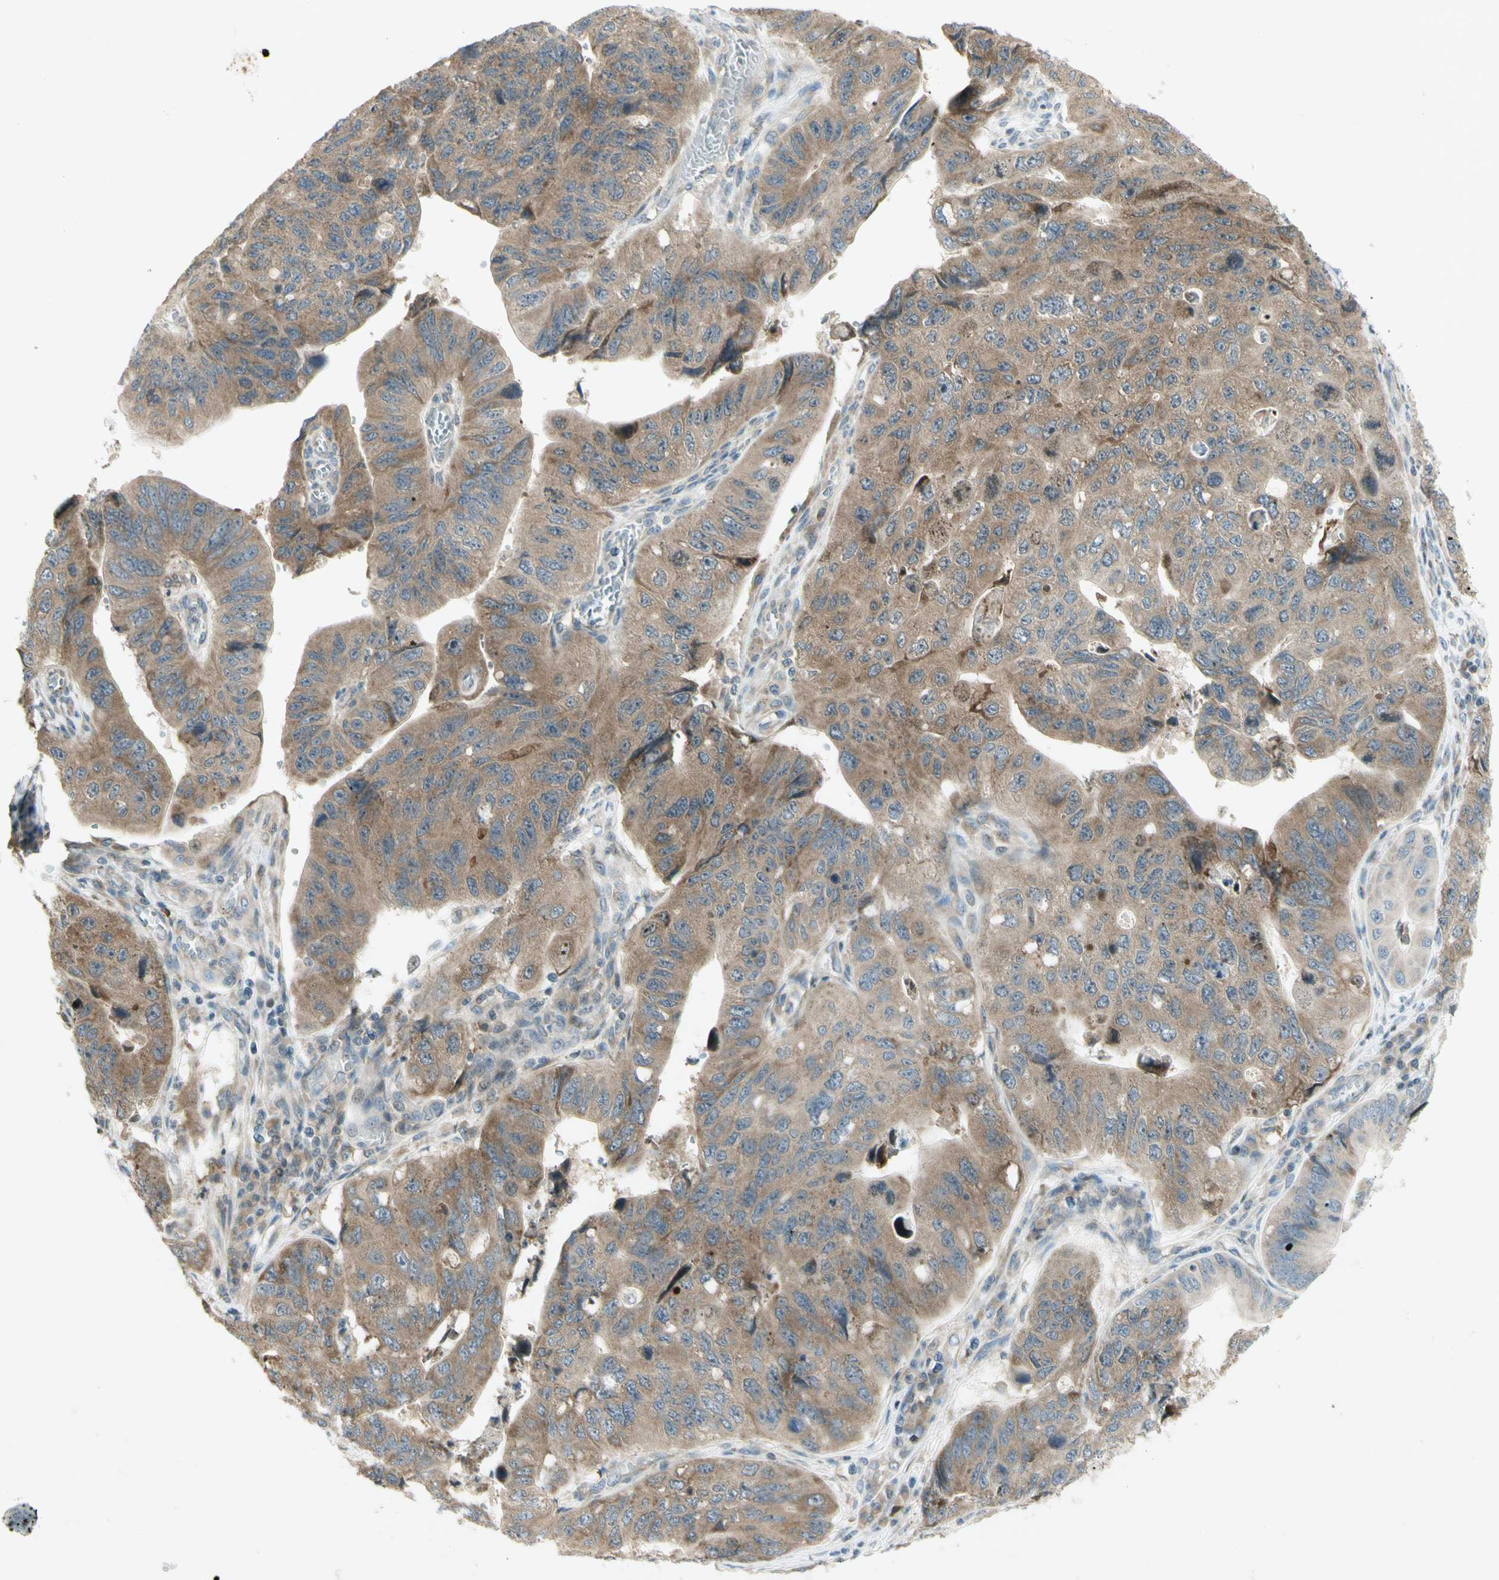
{"staining": {"intensity": "moderate", "quantity": "25%-75%", "location": "cytoplasmic/membranous"}, "tissue": "stomach cancer", "cell_type": "Tumor cells", "image_type": "cancer", "snomed": [{"axis": "morphology", "description": "Adenocarcinoma, NOS"}, {"axis": "topography", "description": "Stomach"}], "caption": "Adenocarcinoma (stomach) stained with IHC demonstrates moderate cytoplasmic/membranous staining in about 25%-75% of tumor cells.", "gene": "ETF1", "patient": {"sex": "male", "age": 59}}